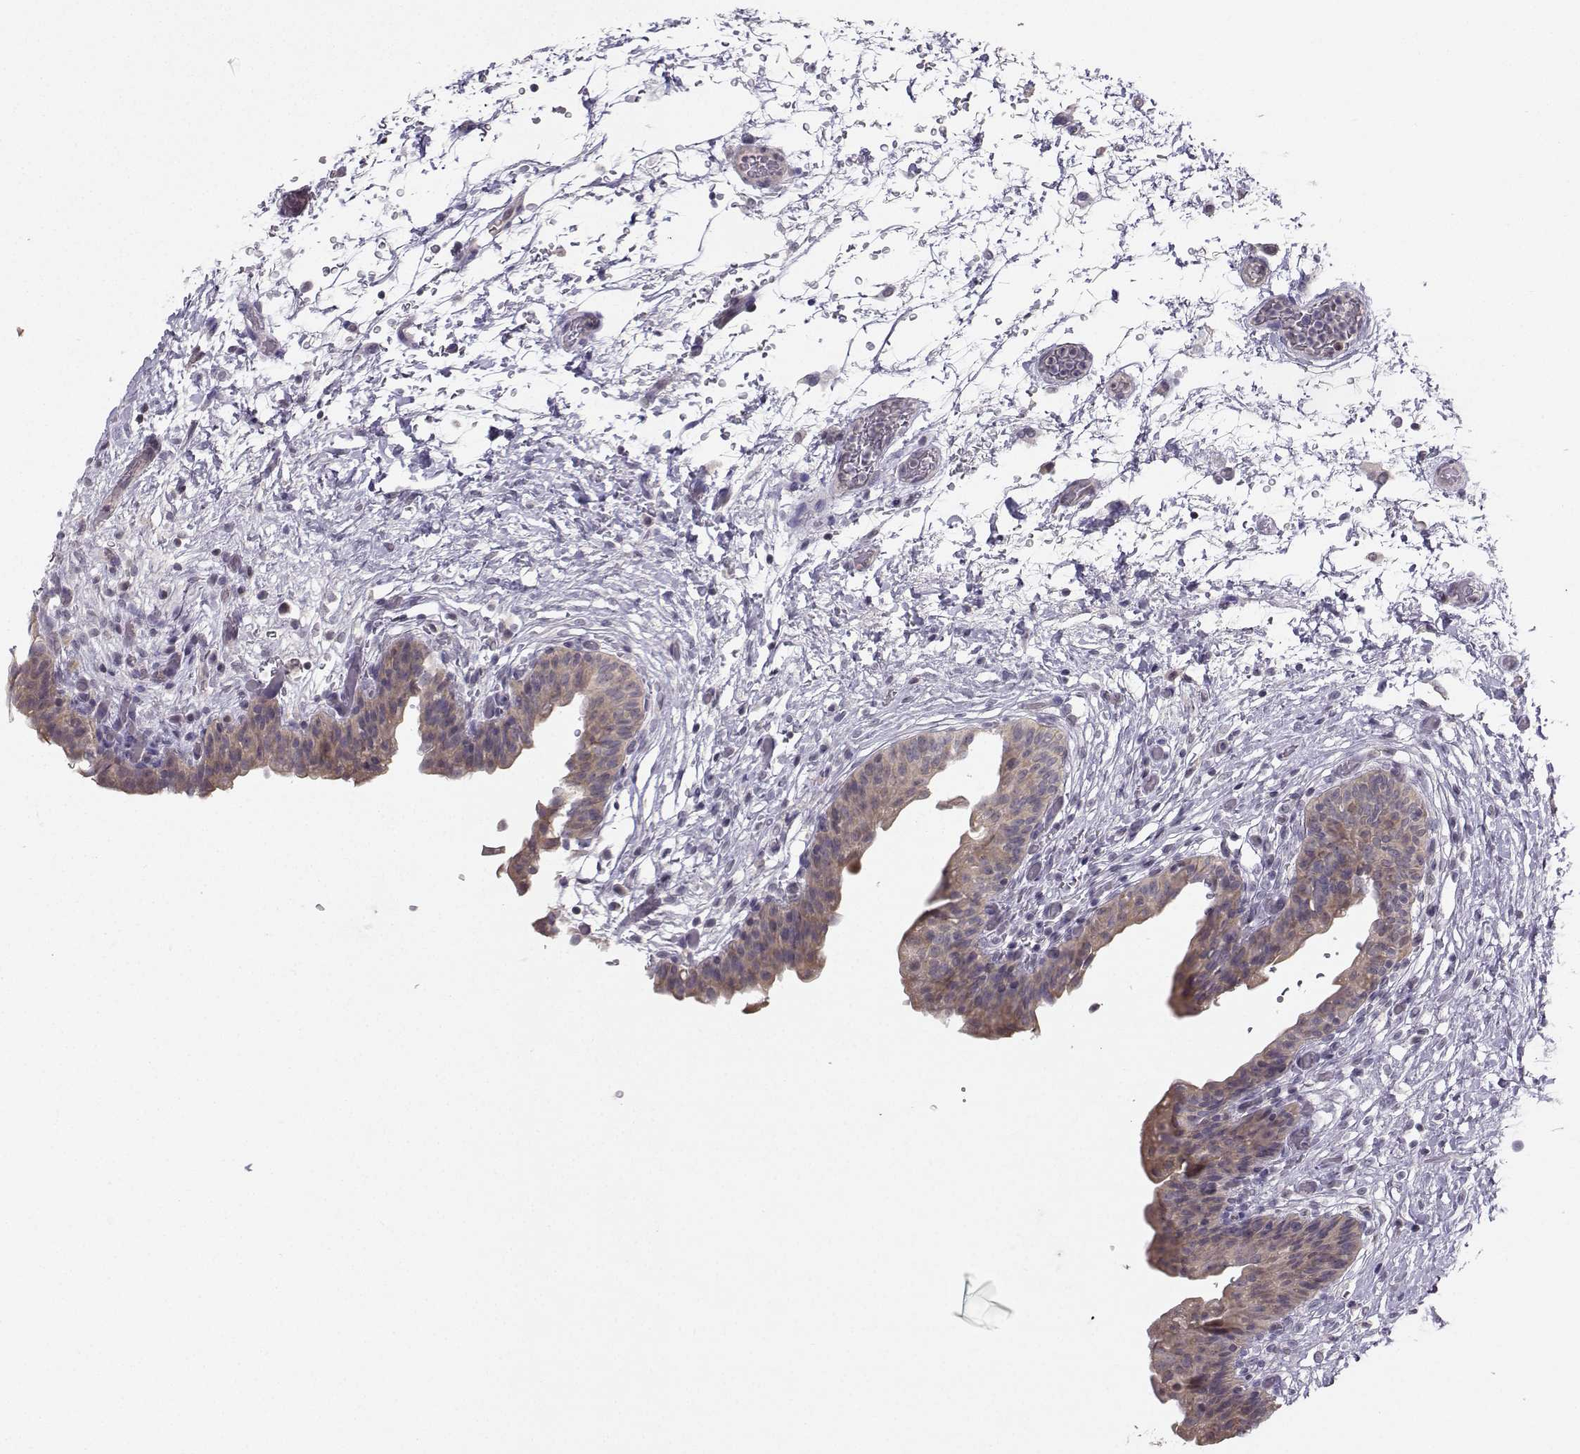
{"staining": {"intensity": "weak", "quantity": "25%-75%", "location": "cytoplasmic/membranous"}, "tissue": "urinary bladder", "cell_type": "Urothelial cells", "image_type": "normal", "snomed": [{"axis": "morphology", "description": "Normal tissue, NOS"}, {"axis": "topography", "description": "Urinary bladder"}], "caption": "IHC histopathology image of benign human urinary bladder stained for a protein (brown), which shows low levels of weak cytoplasmic/membranous staining in about 25%-75% of urothelial cells.", "gene": "PKP2", "patient": {"sex": "male", "age": 69}}